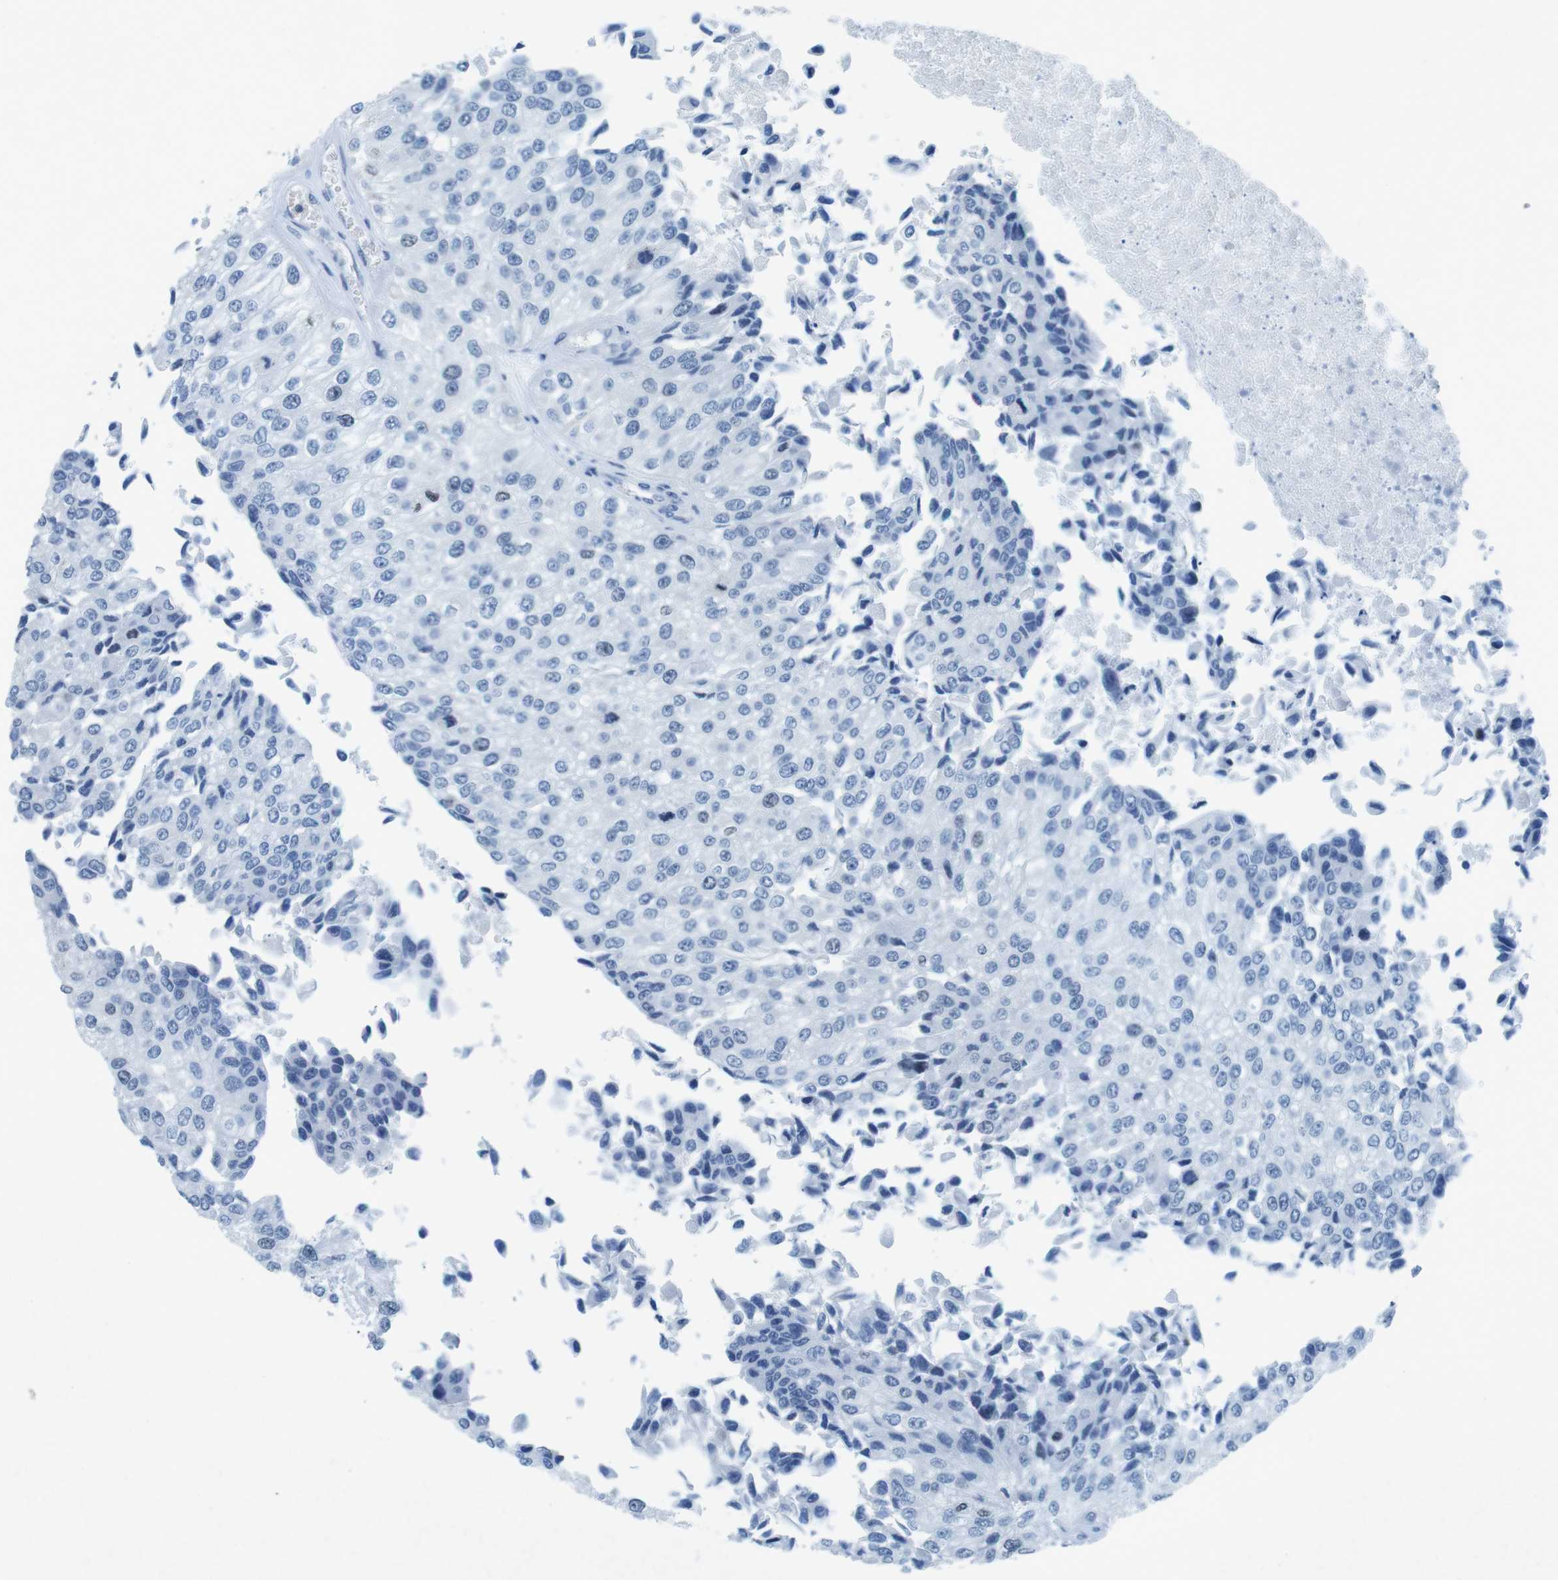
{"staining": {"intensity": "negative", "quantity": "none", "location": "none"}, "tissue": "urothelial cancer", "cell_type": "Tumor cells", "image_type": "cancer", "snomed": [{"axis": "morphology", "description": "Urothelial carcinoma, High grade"}, {"axis": "topography", "description": "Kidney"}, {"axis": "topography", "description": "Urinary bladder"}], "caption": "This image is of high-grade urothelial carcinoma stained with immunohistochemistry (IHC) to label a protein in brown with the nuclei are counter-stained blue. There is no positivity in tumor cells. The staining was performed using DAB (3,3'-diaminobenzidine) to visualize the protein expression in brown, while the nuclei were stained in blue with hematoxylin (Magnification: 20x).", "gene": "CTAG1B", "patient": {"sex": "male", "age": 77}}